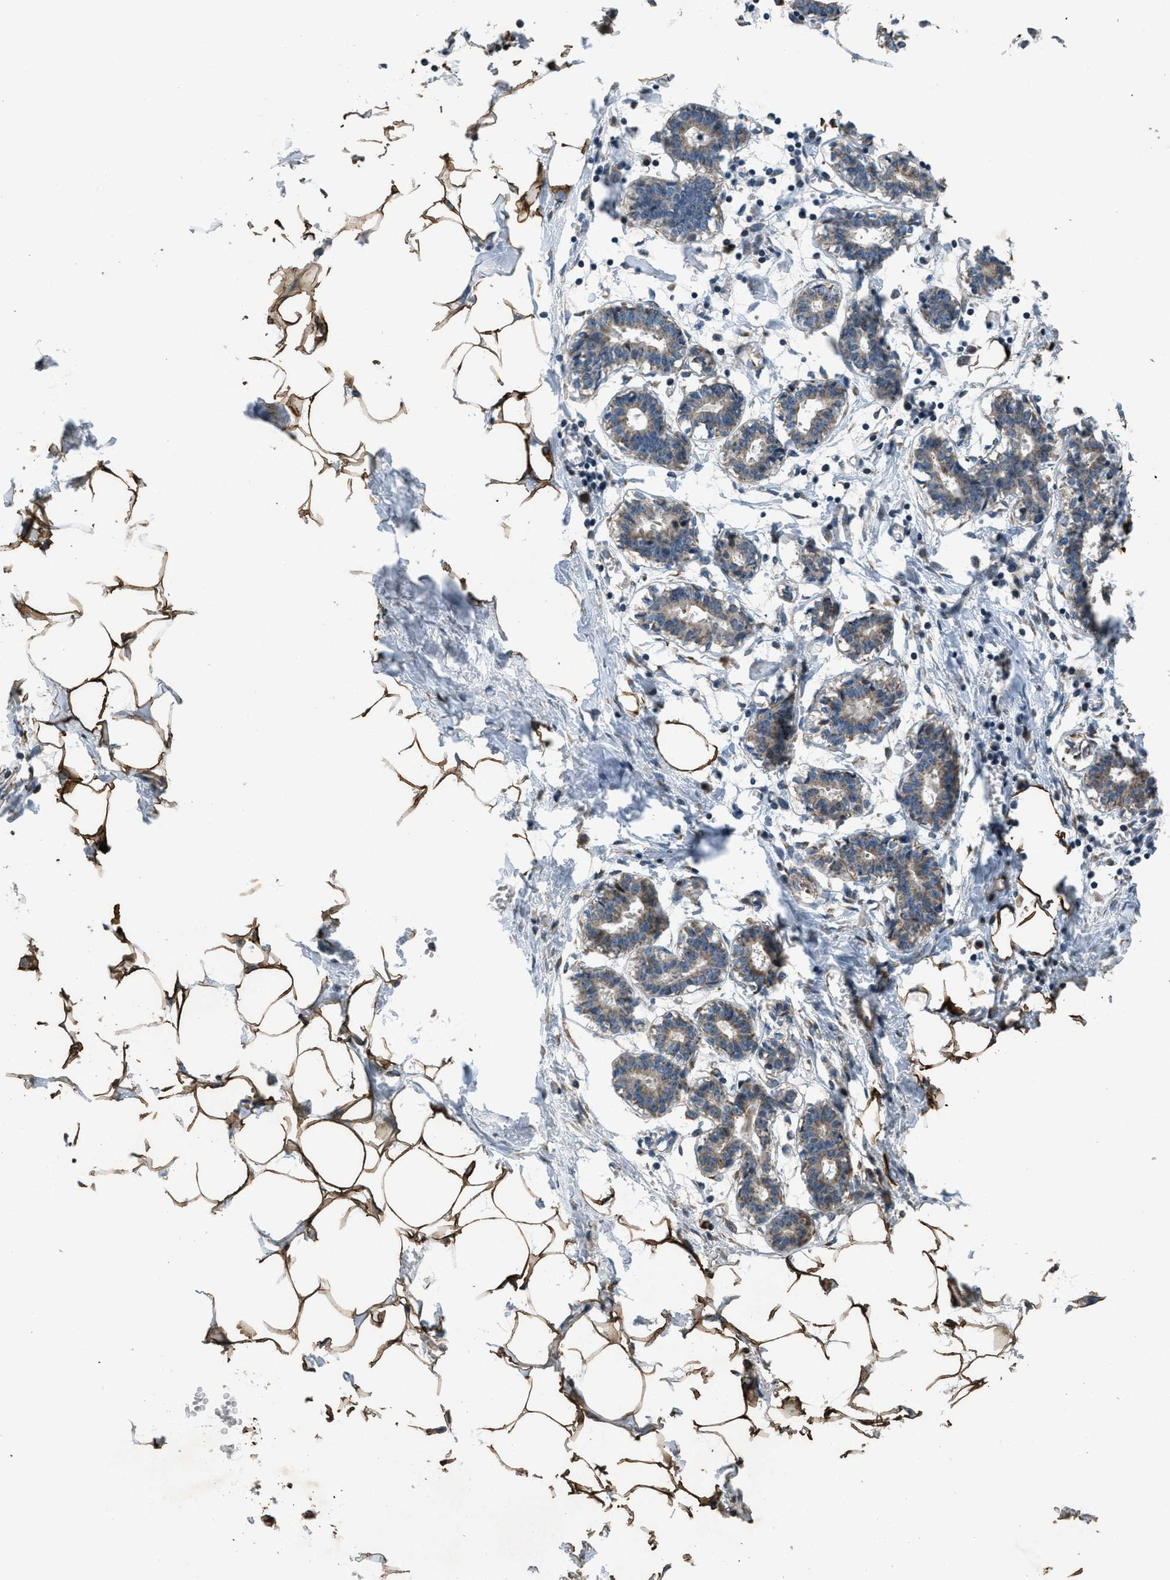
{"staining": {"intensity": "strong", "quantity": ">75%", "location": "cytoplasmic/membranous"}, "tissue": "breast", "cell_type": "Adipocytes", "image_type": "normal", "snomed": [{"axis": "morphology", "description": "Normal tissue, NOS"}, {"axis": "topography", "description": "Breast"}], "caption": "Immunohistochemical staining of unremarkable human breast demonstrates high levels of strong cytoplasmic/membranous positivity in about >75% of adipocytes. The staining was performed using DAB, with brown indicating positive protein expression. Nuclei are stained blue with hematoxylin.", "gene": "PPP1R15A", "patient": {"sex": "female", "age": 27}}